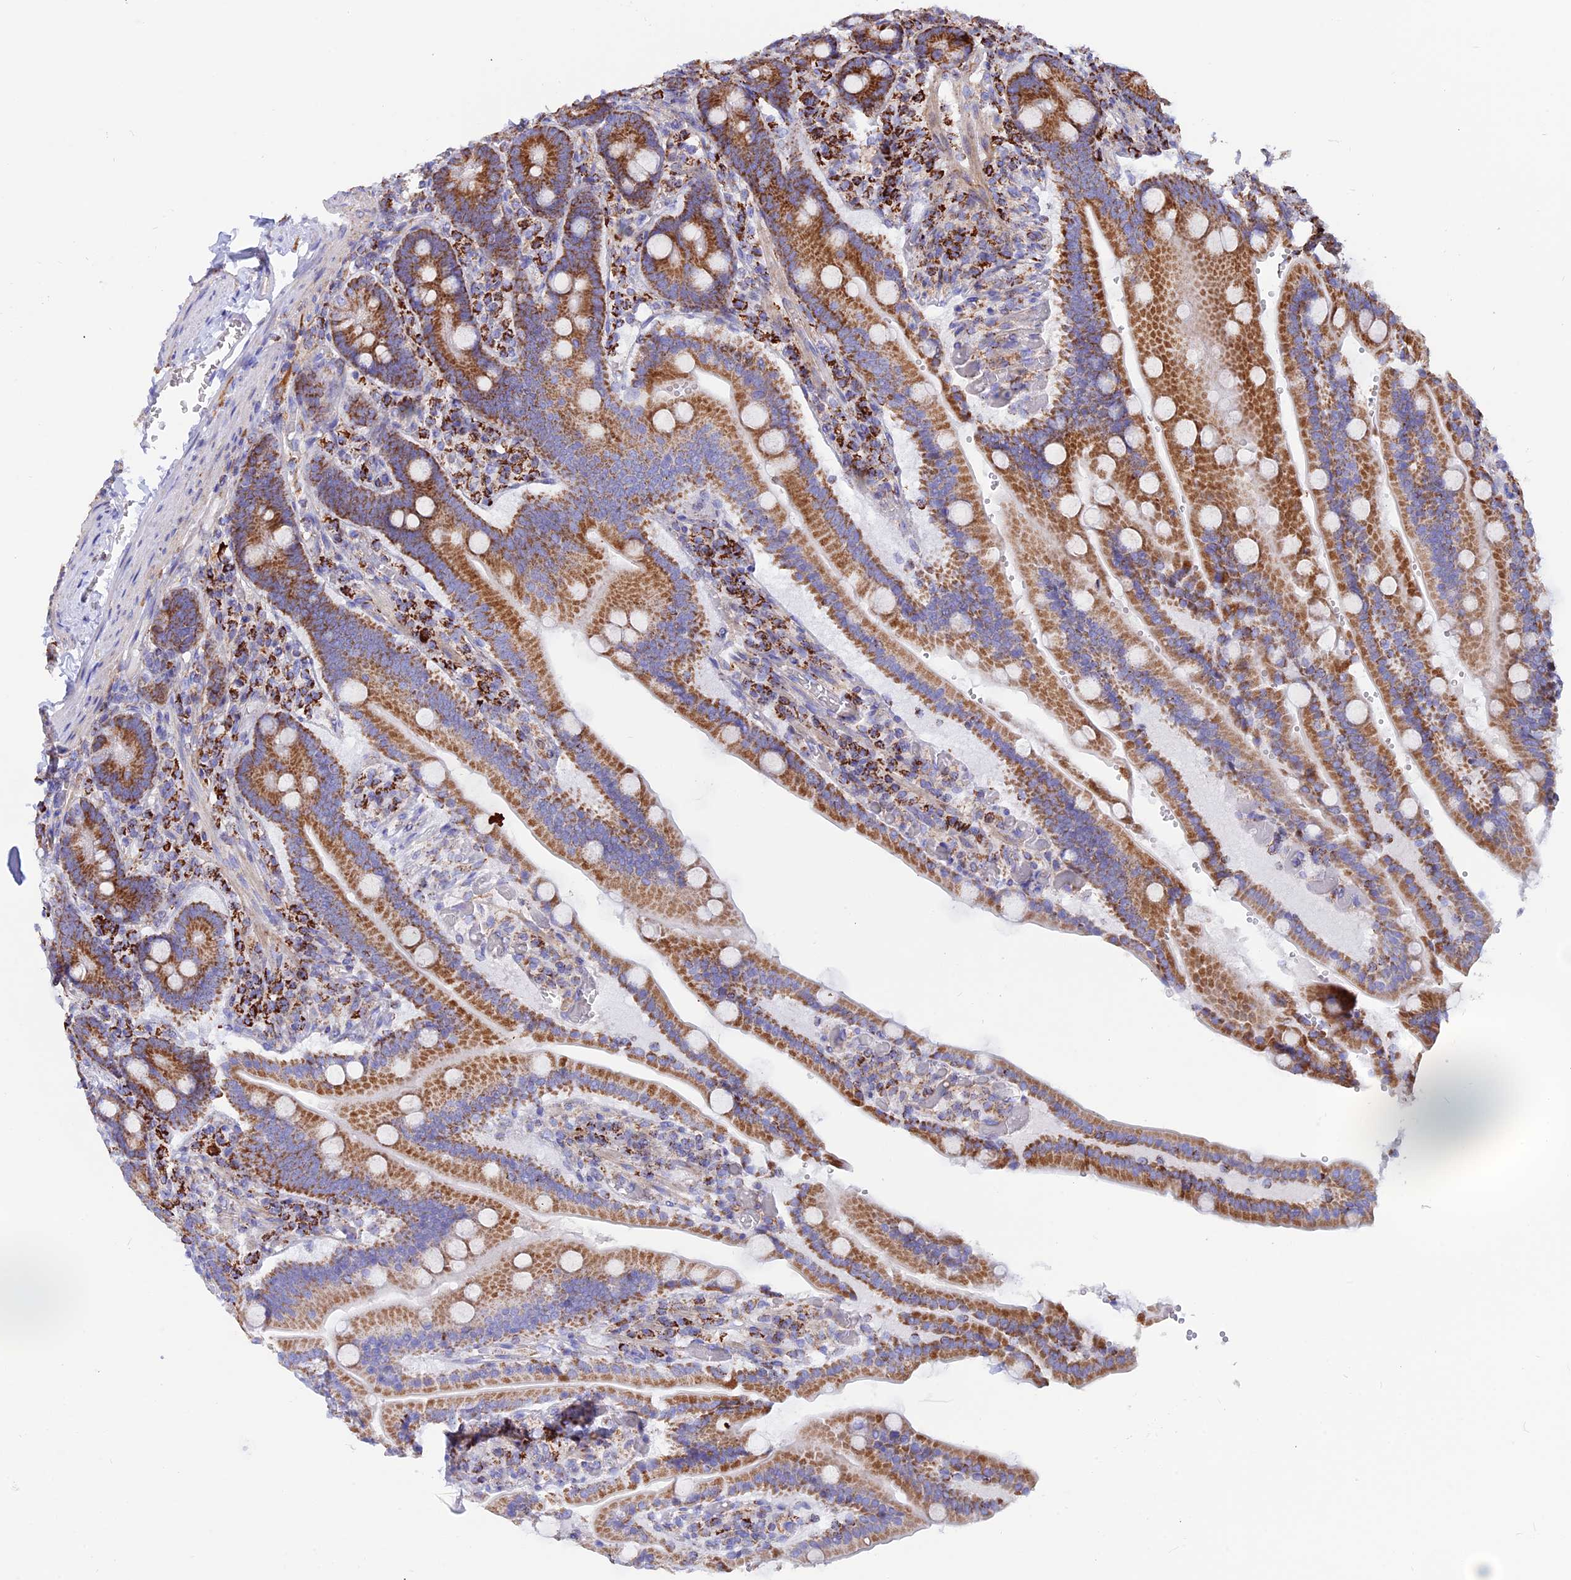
{"staining": {"intensity": "strong", "quantity": ">75%", "location": "cytoplasmic/membranous"}, "tissue": "duodenum", "cell_type": "Glandular cells", "image_type": "normal", "snomed": [{"axis": "morphology", "description": "Normal tissue, NOS"}, {"axis": "topography", "description": "Duodenum"}], "caption": "A high amount of strong cytoplasmic/membranous positivity is seen in about >75% of glandular cells in benign duodenum. Immunohistochemistry stains the protein in brown and the nuclei are stained blue.", "gene": "GCDH", "patient": {"sex": "female", "age": 62}}